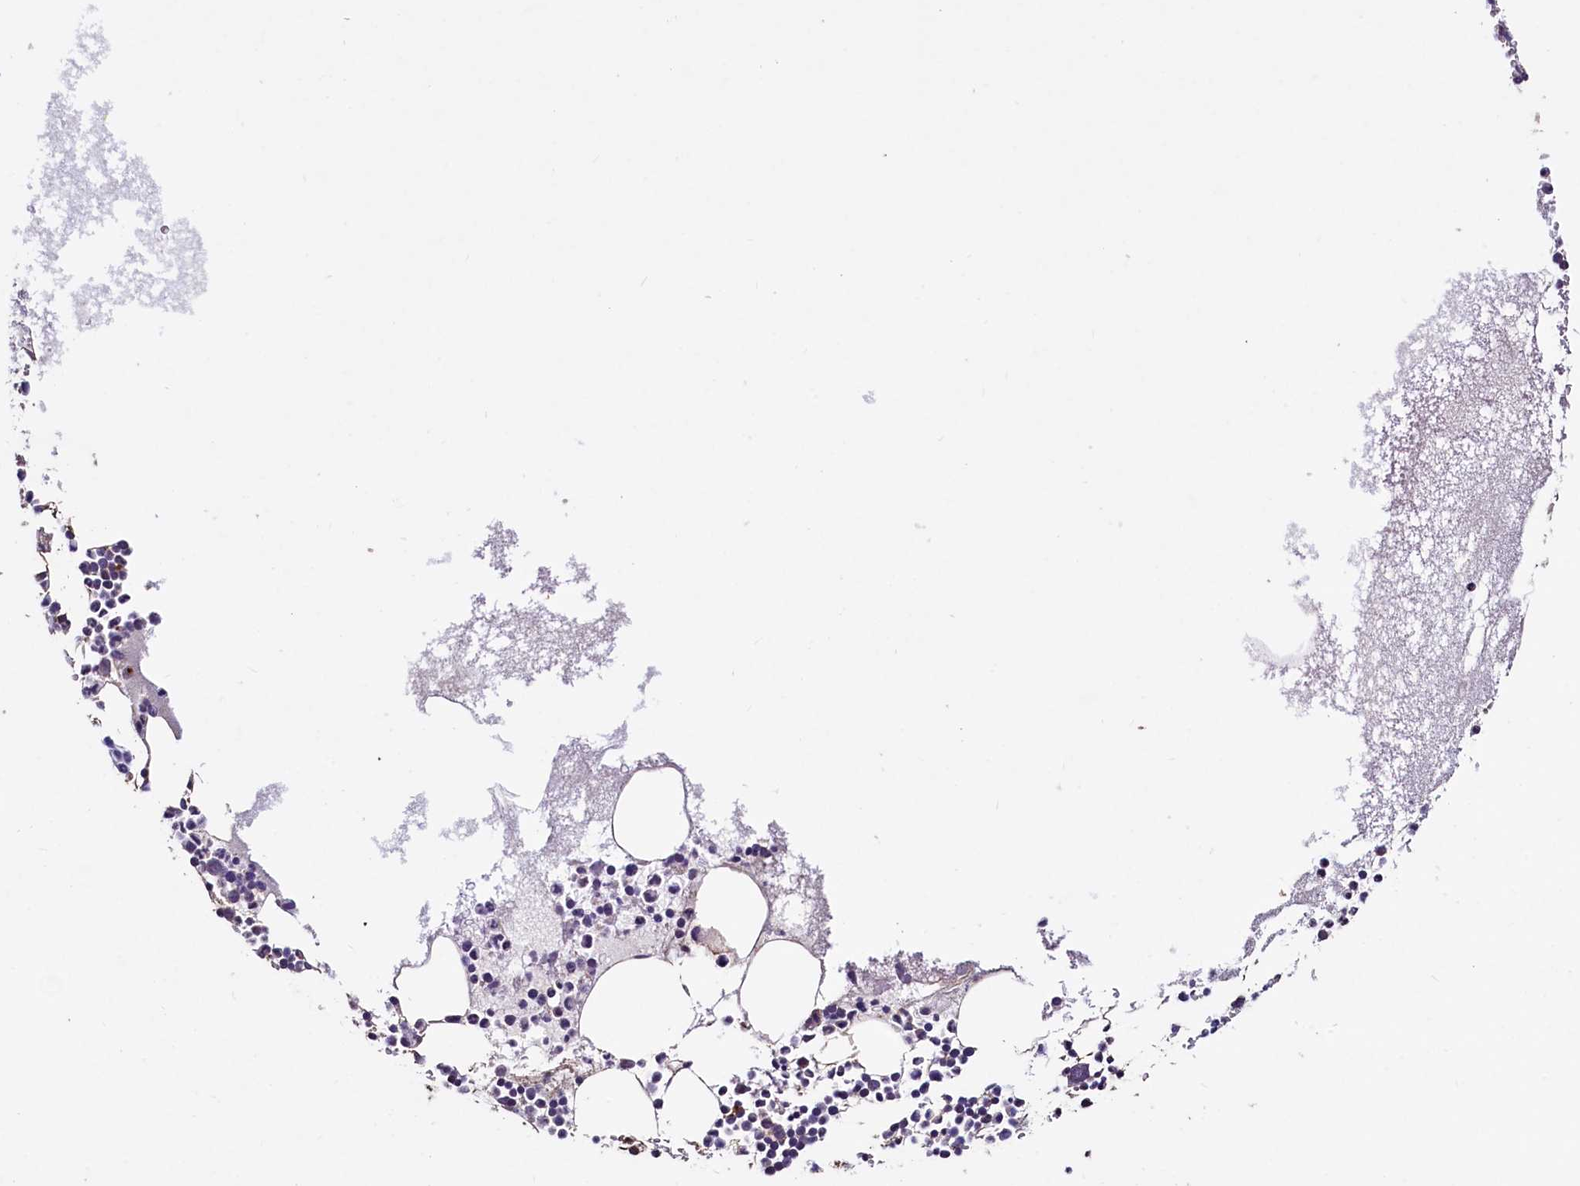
{"staining": {"intensity": "weak", "quantity": "<25%", "location": "cytoplasmic/membranous"}, "tissue": "bone marrow", "cell_type": "Hematopoietic cells", "image_type": "normal", "snomed": [{"axis": "morphology", "description": "Normal tissue, NOS"}, {"axis": "topography", "description": "Bone marrow"}], "caption": "DAB immunohistochemical staining of unremarkable human bone marrow demonstrates no significant positivity in hematopoietic cells.", "gene": "PALM", "patient": {"sex": "female", "age": 78}}